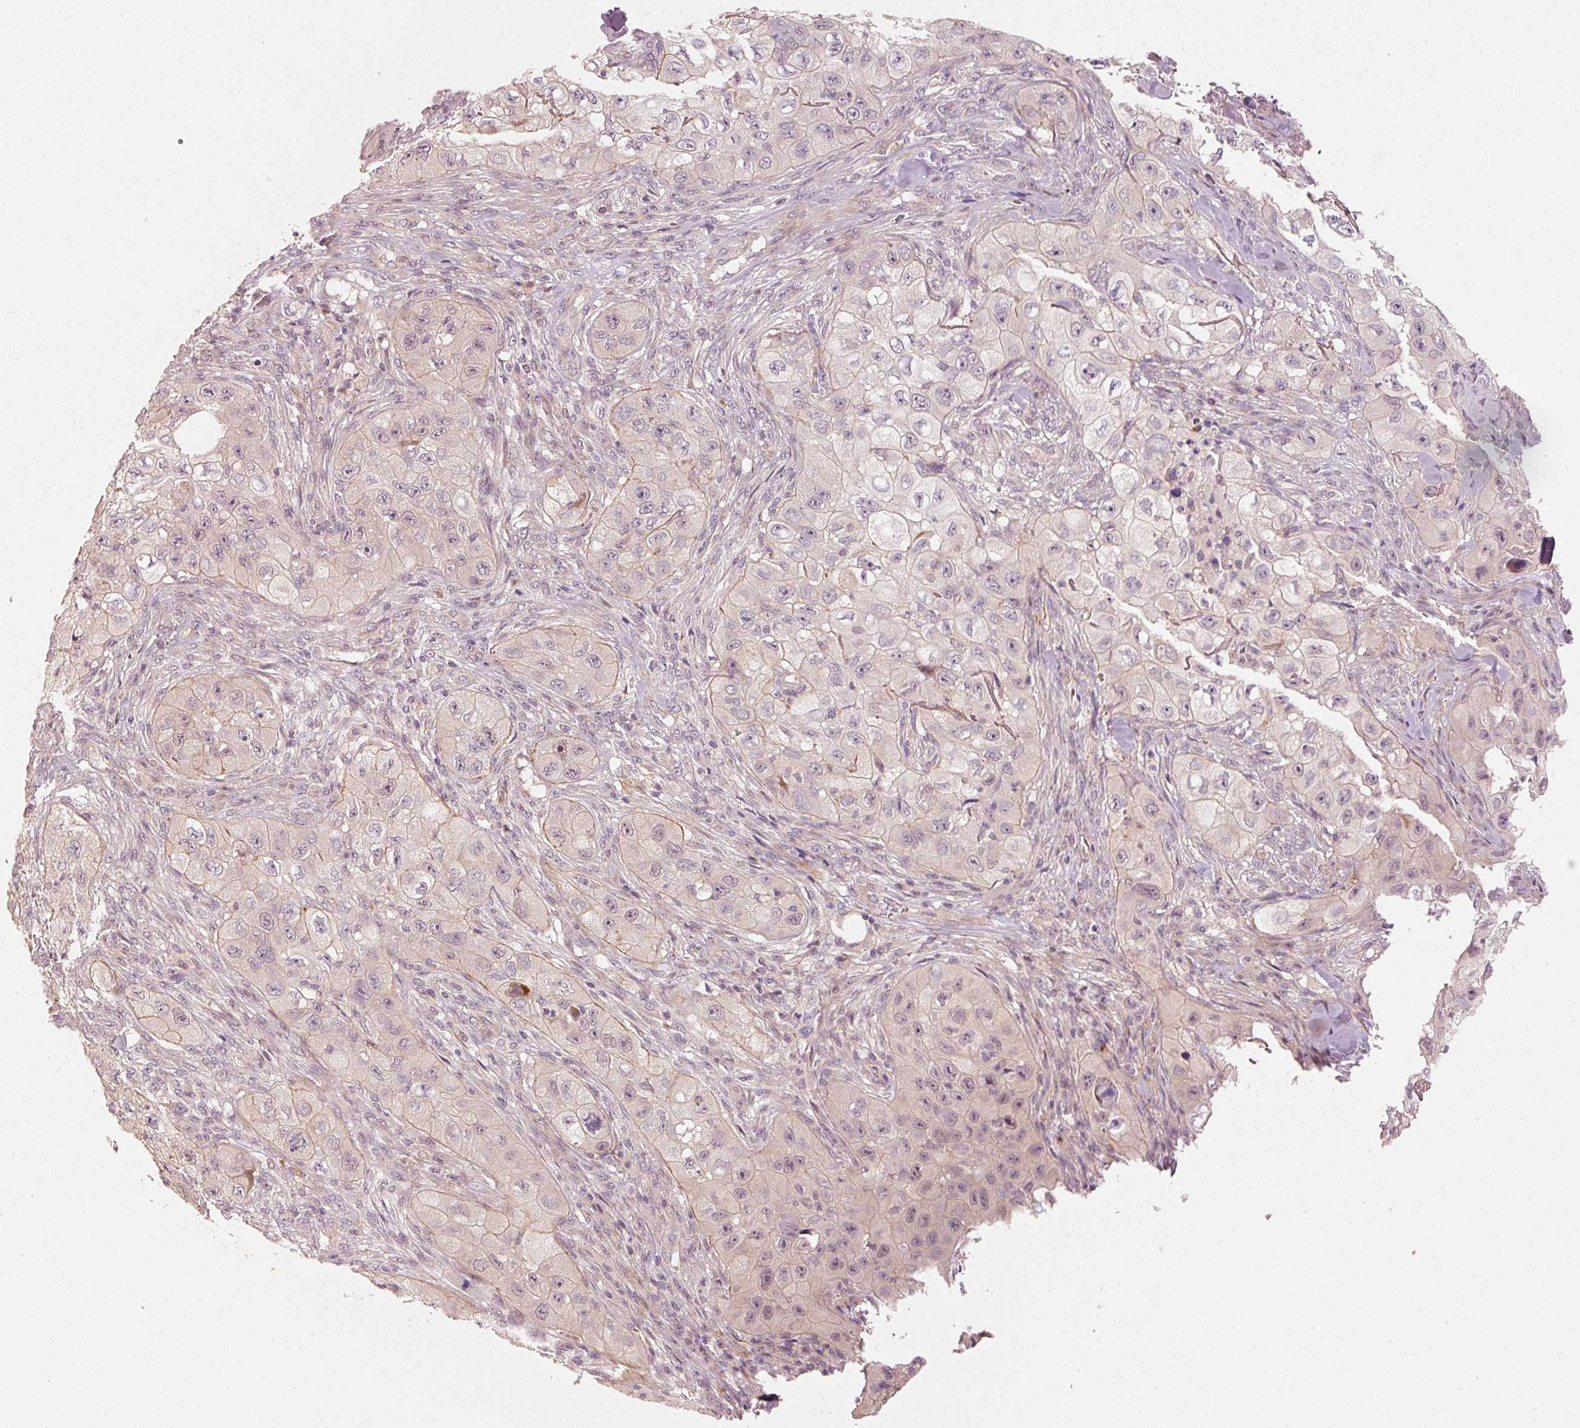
{"staining": {"intensity": "negative", "quantity": "none", "location": "none"}, "tissue": "skin cancer", "cell_type": "Tumor cells", "image_type": "cancer", "snomed": [{"axis": "morphology", "description": "Squamous cell carcinoma, NOS"}, {"axis": "topography", "description": "Skin"}, {"axis": "topography", "description": "Subcutis"}], "caption": "Immunohistochemistry histopathology image of human skin cancer stained for a protein (brown), which demonstrates no expression in tumor cells. The staining was performed using DAB (3,3'-diaminobenzidine) to visualize the protein expression in brown, while the nuclei were stained in blue with hematoxylin (Magnification: 20x).", "gene": "ARHGAP22", "patient": {"sex": "male", "age": 73}}